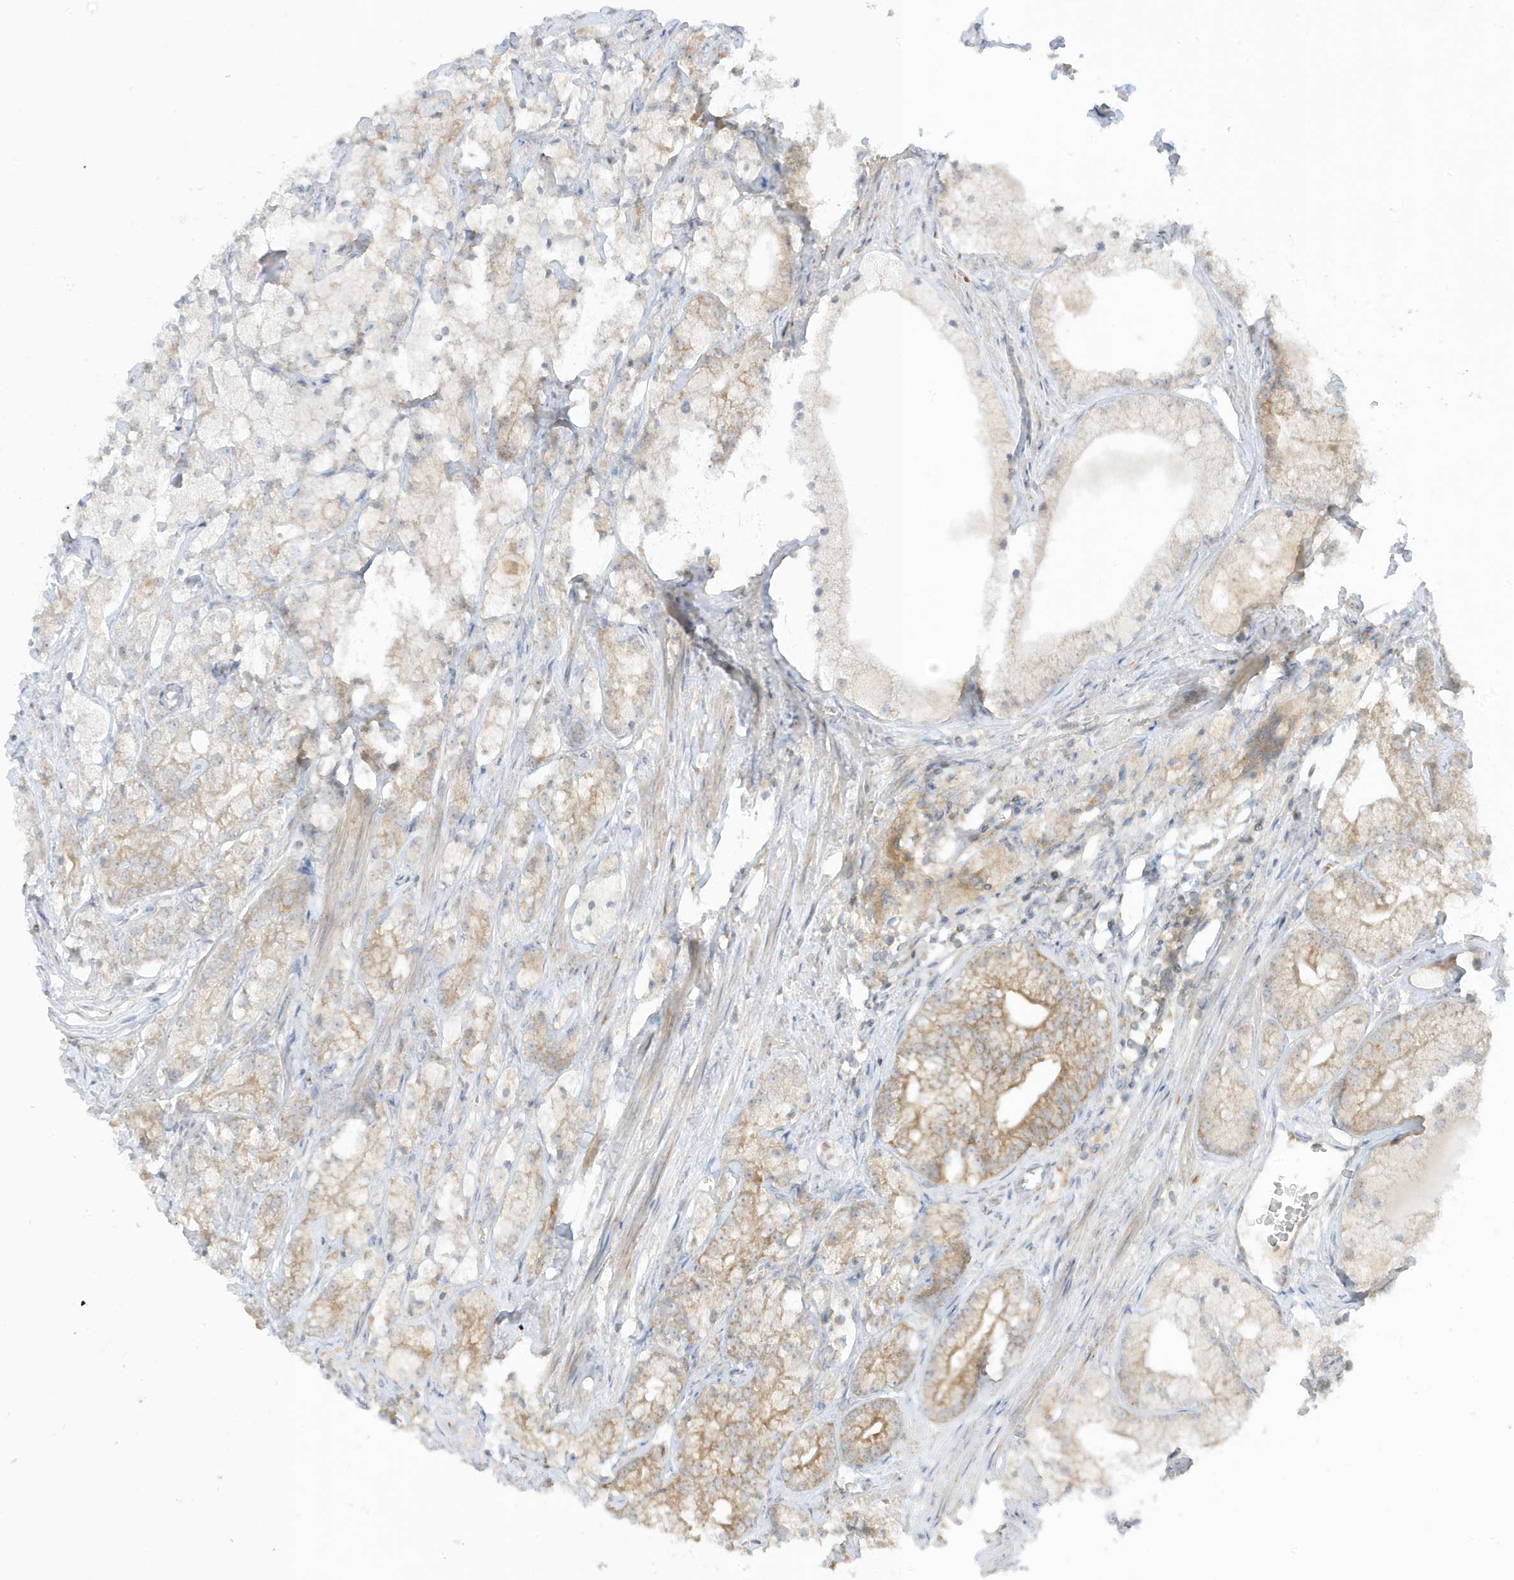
{"staining": {"intensity": "moderate", "quantity": "<25%", "location": "cytoplasmic/membranous"}, "tissue": "prostate cancer", "cell_type": "Tumor cells", "image_type": "cancer", "snomed": [{"axis": "morphology", "description": "Adenocarcinoma, Low grade"}, {"axis": "topography", "description": "Prostate"}], "caption": "Immunohistochemistry (IHC) image of prostate adenocarcinoma (low-grade) stained for a protein (brown), which reveals low levels of moderate cytoplasmic/membranous positivity in about <25% of tumor cells.", "gene": "NPPC", "patient": {"sex": "male", "age": 69}}